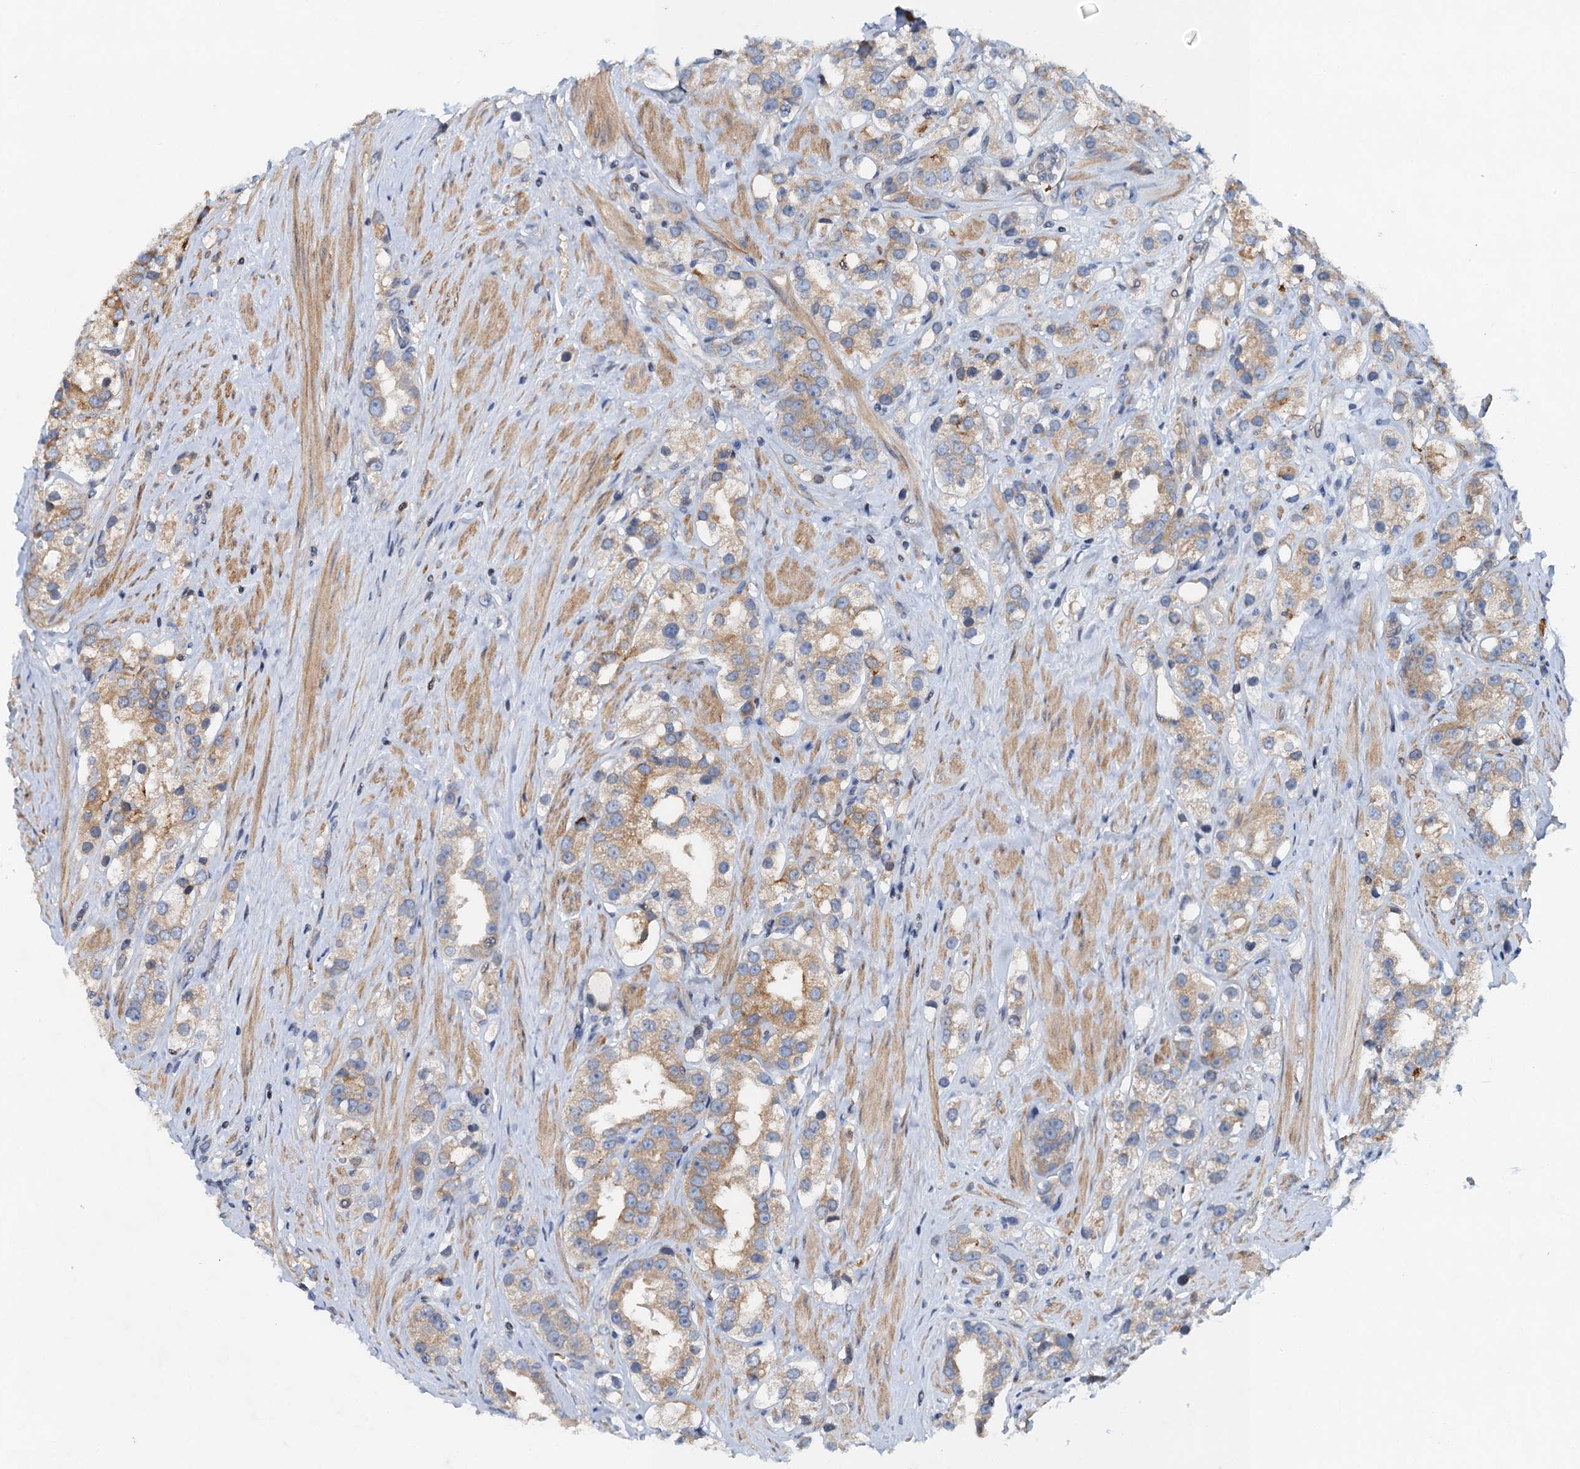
{"staining": {"intensity": "moderate", "quantity": ">75%", "location": "cytoplasmic/membranous"}, "tissue": "prostate cancer", "cell_type": "Tumor cells", "image_type": "cancer", "snomed": [{"axis": "morphology", "description": "Adenocarcinoma, NOS"}, {"axis": "topography", "description": "Prostate"}], "caption": "Prostate cancer (adenocarcinoma) stained with a protein marker reveals moderate staining in tumor cells.", "gene": "NBEA", "patient": {"sex": "male", "age": 79}}